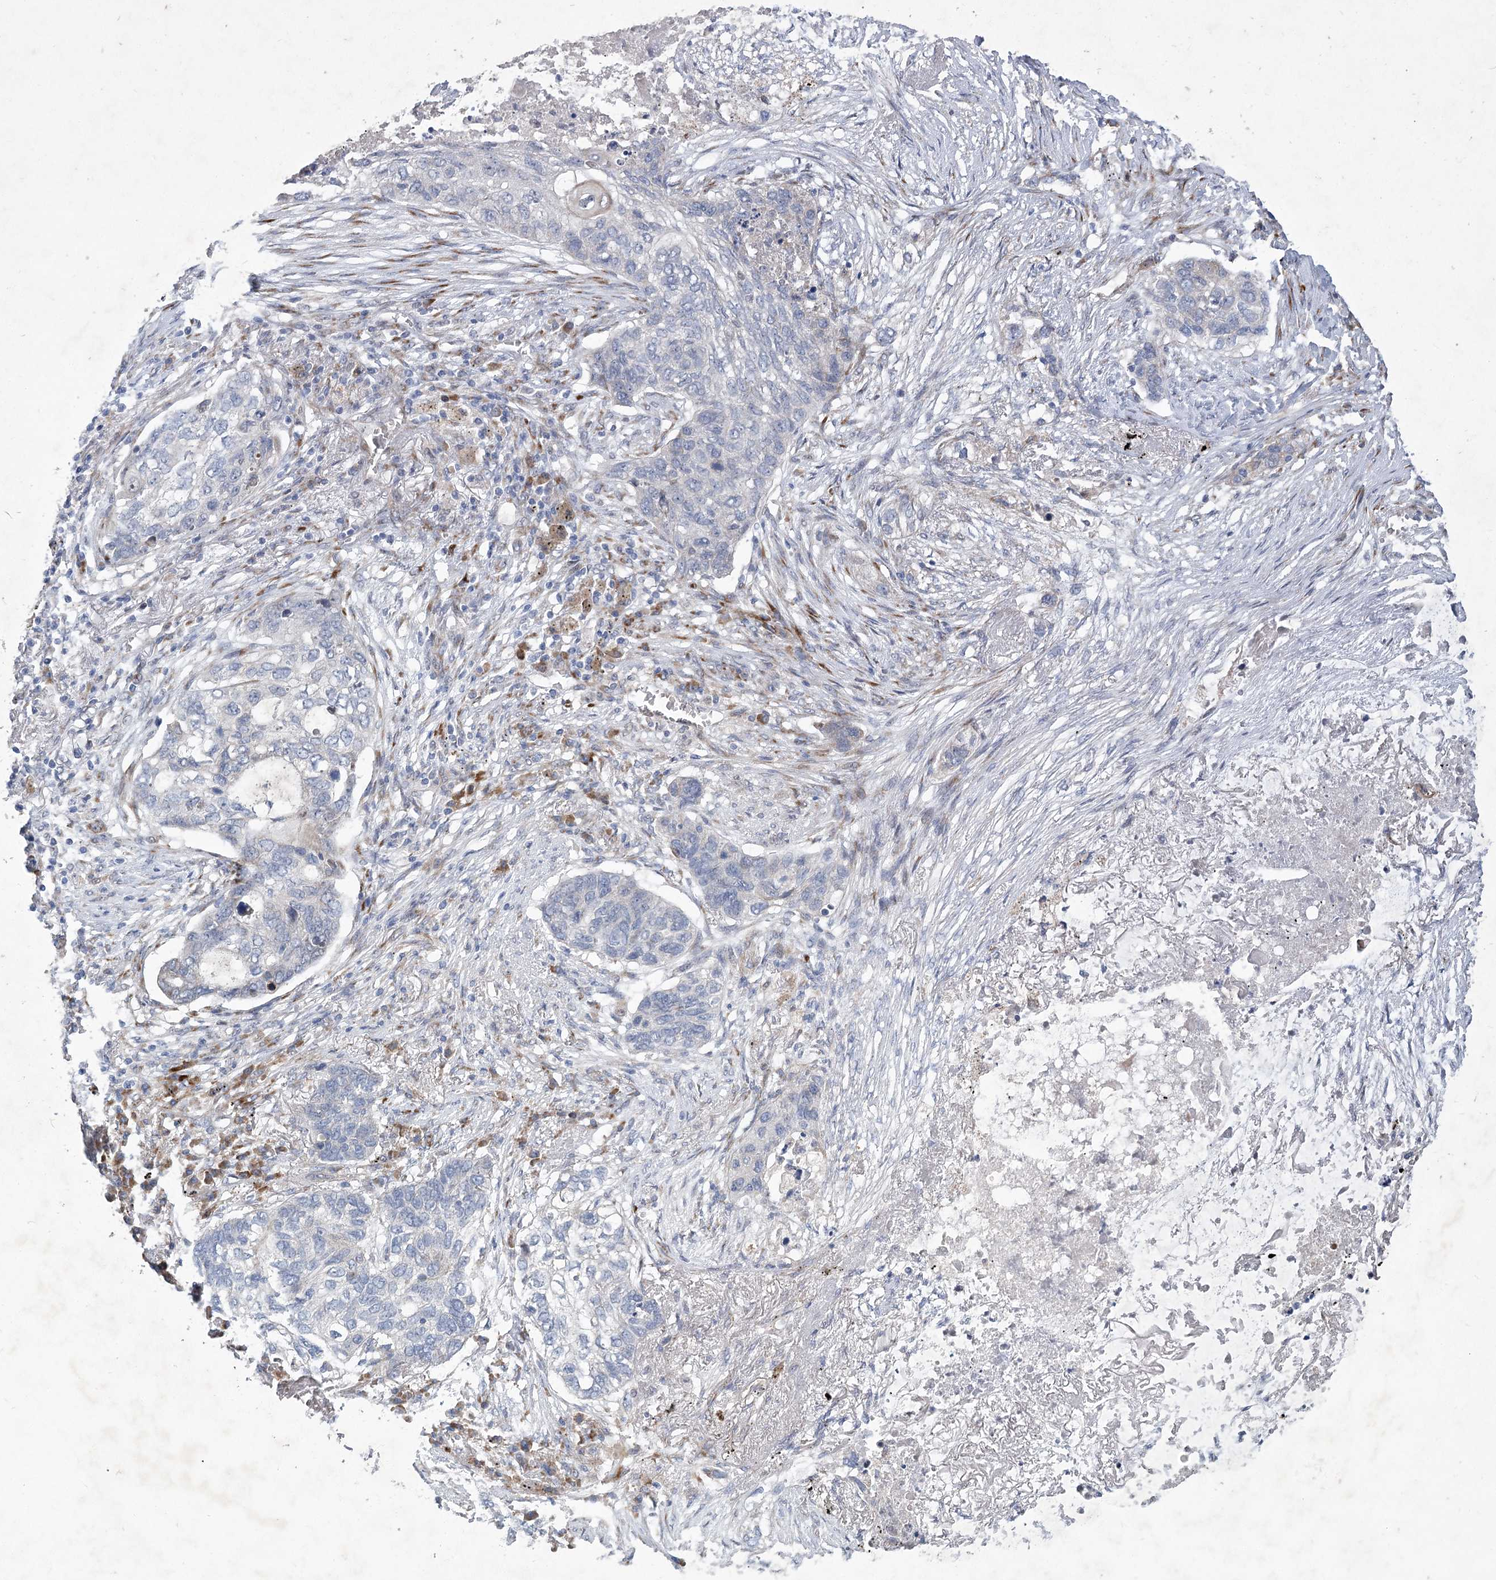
{"staining": {"intensity": "negative", "quantity": "none", "location": "none"}, "tissue": "lung cancer", "cell_type": "Tumor cells", "image_type": "cancer", "snomed": [{"axis": "morphology", "description": "Squamous cell carcinoma, NOS"}, {"axis": "topography", "description": "Lung"}], "caption": "An image of lung squamous cell carcinoma stained for a protein reveals no brown staining in tumor cells.", "gene": "GCNT4", "patient": {"sex": "female", "age": 63}}